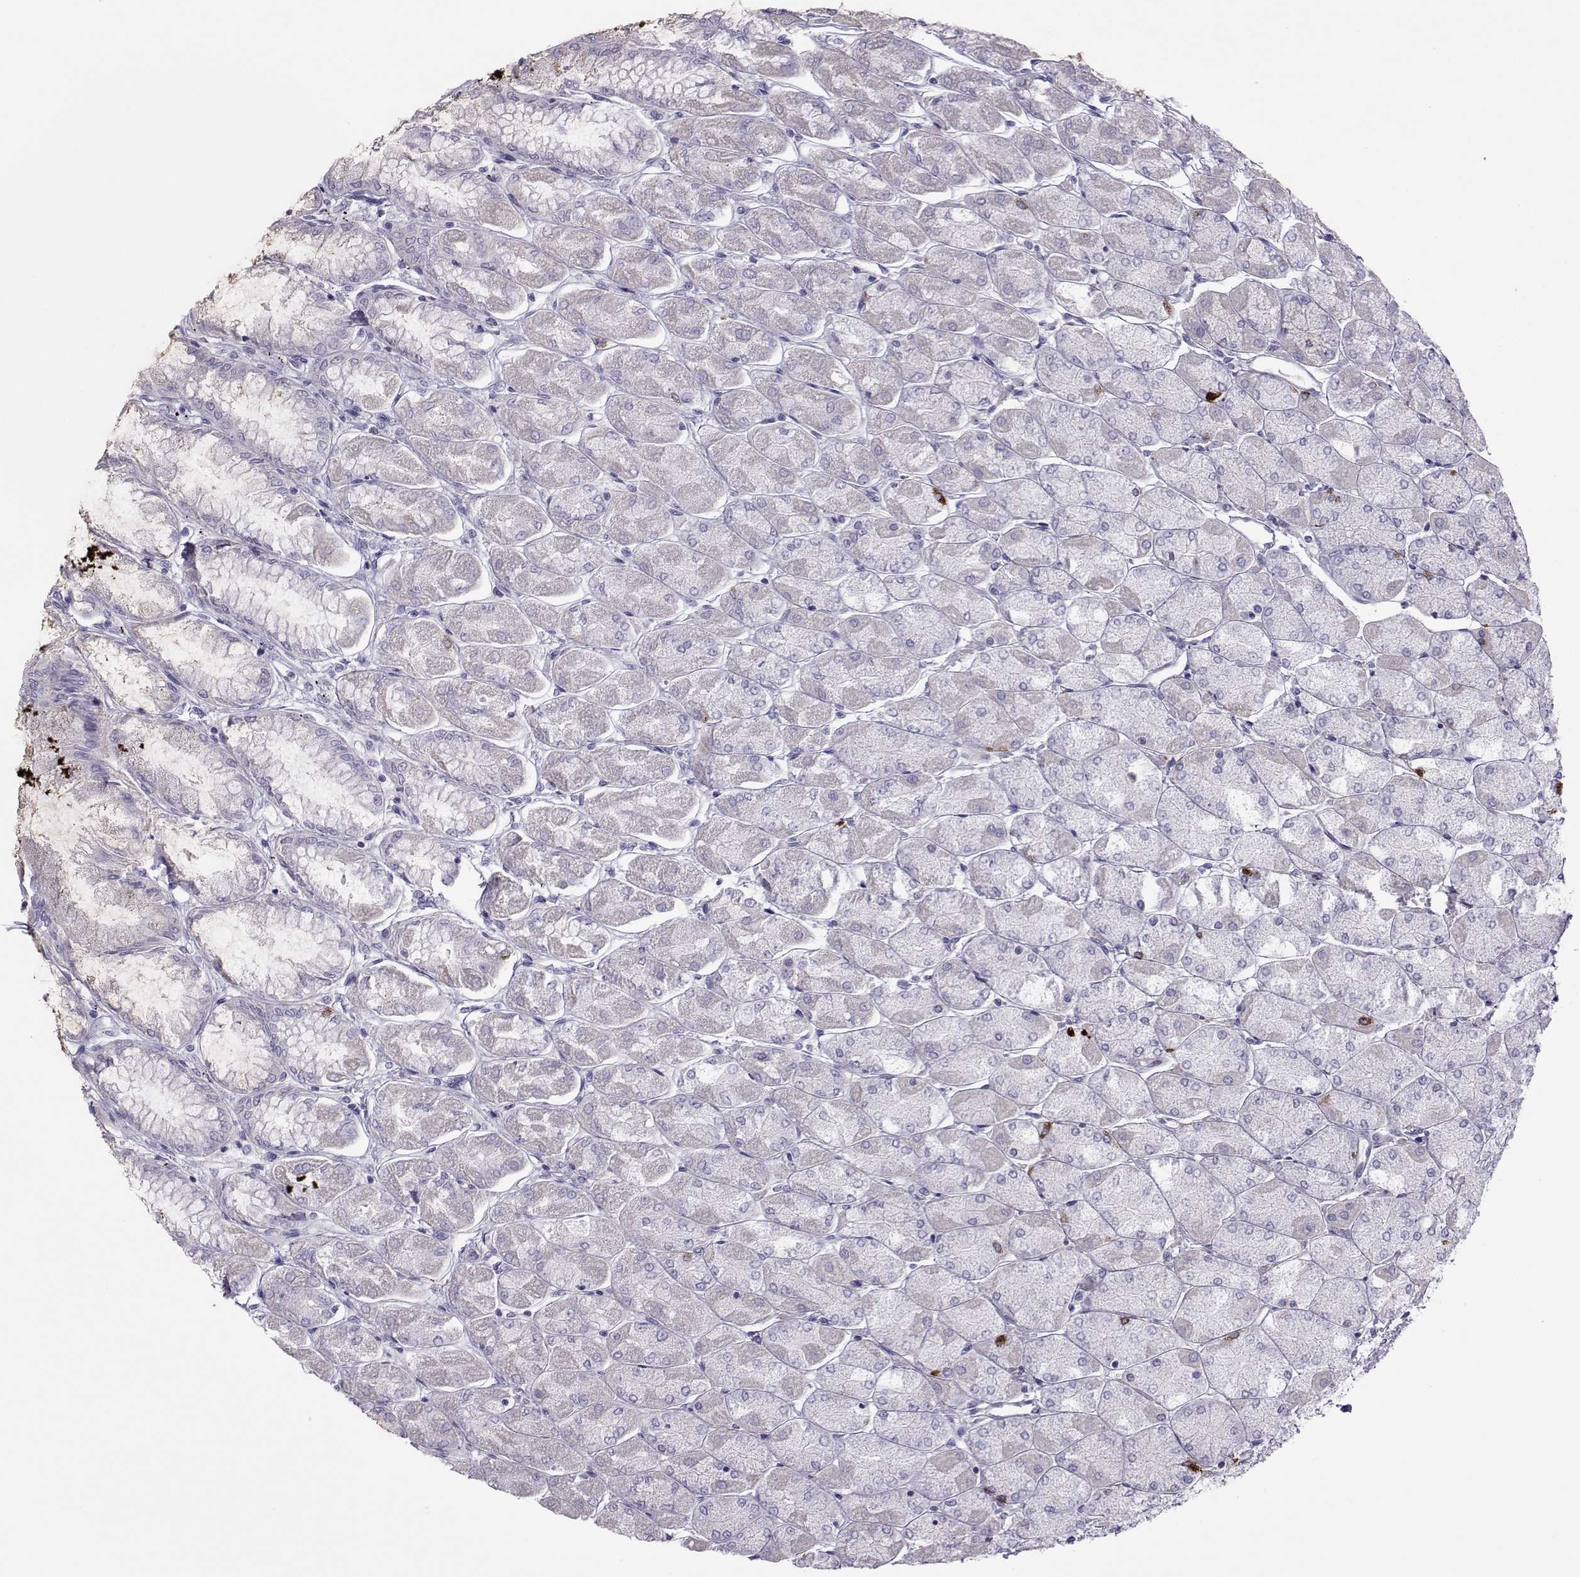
{"staining": {"intensity": "strong", "quantity": "<25%", "location": "cytoplasmic/membranous"}, "tissue": "stomach", "cell_type": "Glandular cells", "image_type": "normal", "snomed": [{"axis": "morphology", "description": "Normal tissue, NOS"}, {"axis": "topography", "description": "Stomach, upper"}], "caption": "About <25% of glandular cells in benign human stomach reveal strong cytoplasmic/membranous protein staining as visualized by brown immunohistochemical staining.", "gene": "TRPM7", "patient": {"sex": "male", "age": 60}}